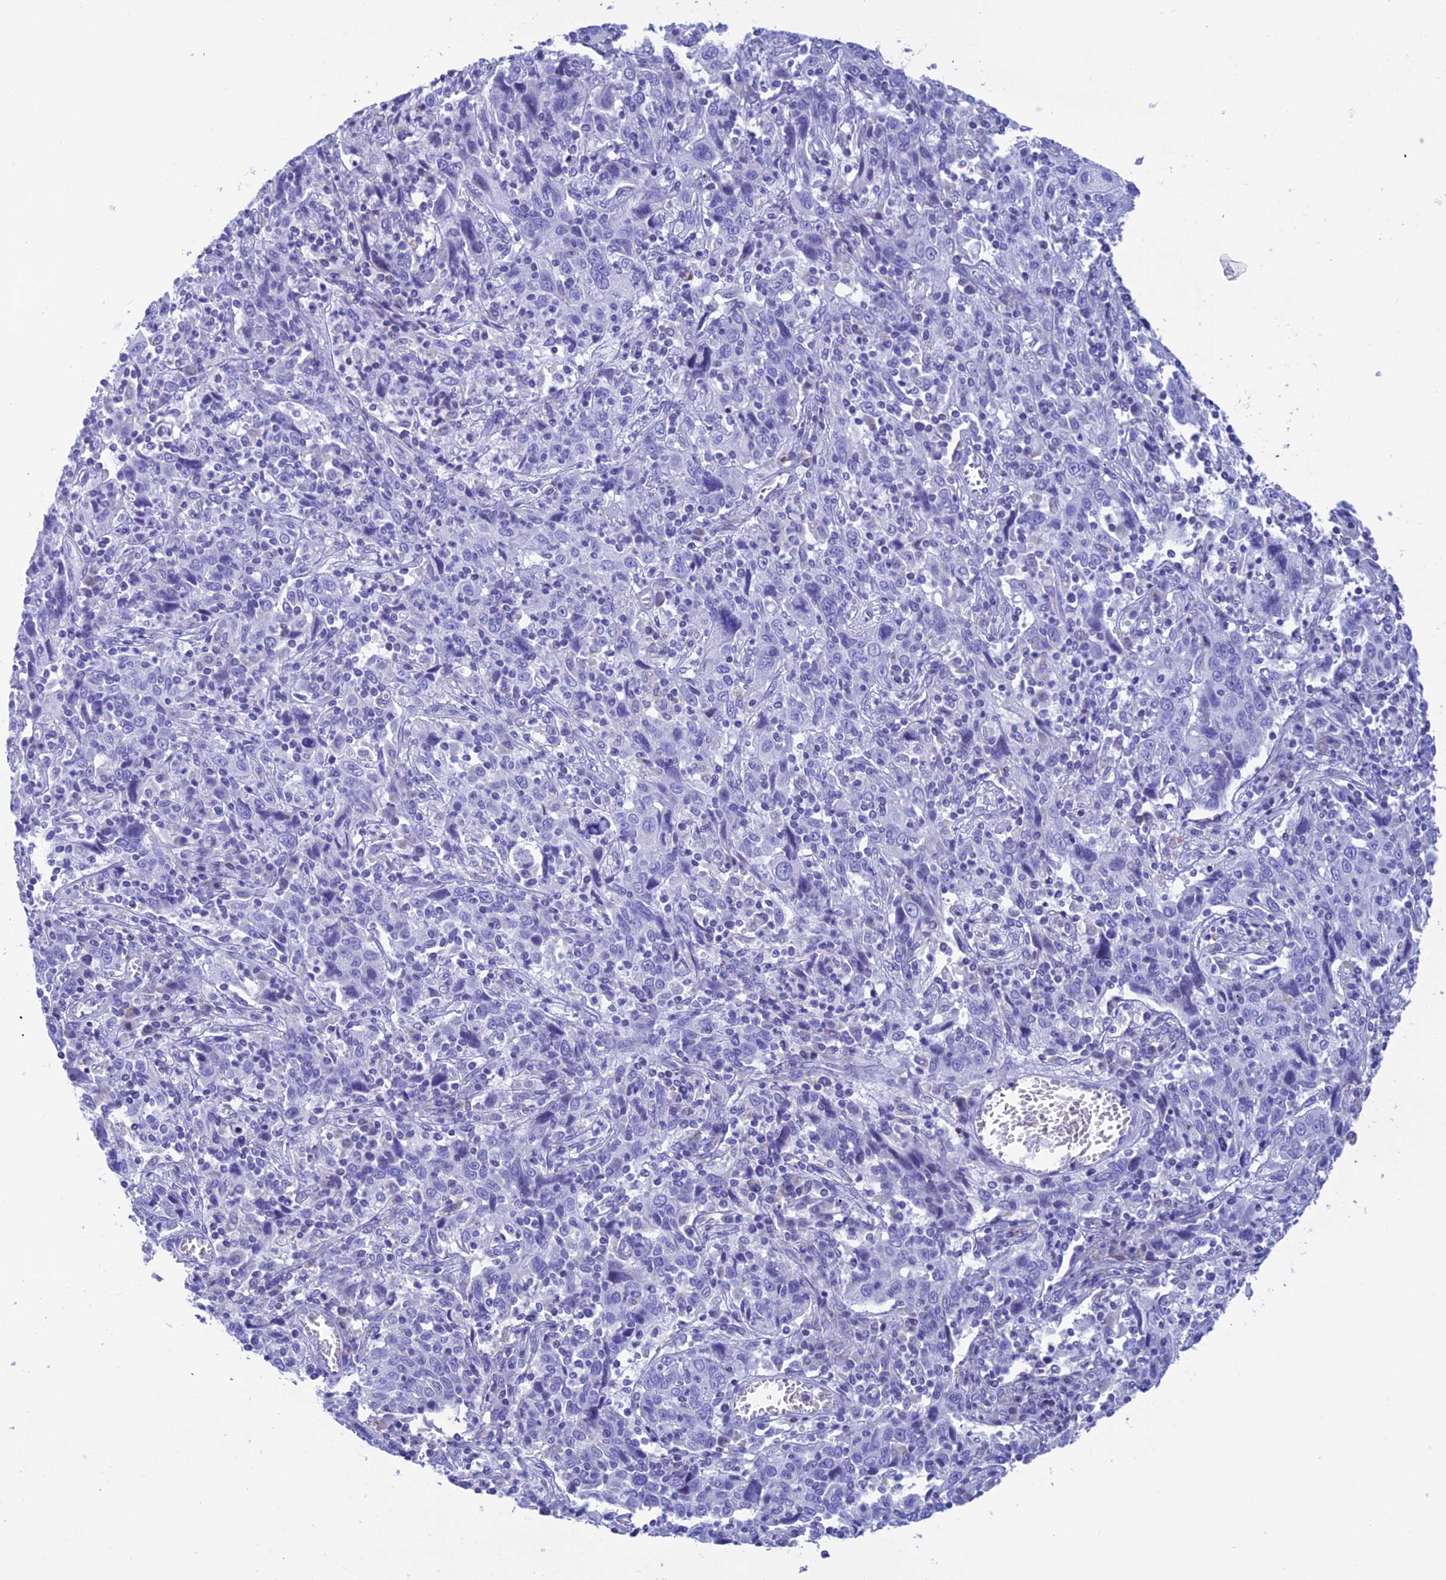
{"staining": {"intensity": "negative", "quantity": "none", "location": "none"}, "tissue": "cervical cancer", "cell_type": "Tumor cells", "image_type": "cancer", "snomed": [{"axis": "morphology", "description": "Squamous cell carcinoma, NOS"}, {"axis": "topography", "description": "Cervix"}], "caption": "Immunohistochemical staining of cervical squamous cell carcinoma exhibits no significant staining in tumor cells.", "gene": "NXPE4", "patient": {"sex": "female", "age": 46}}